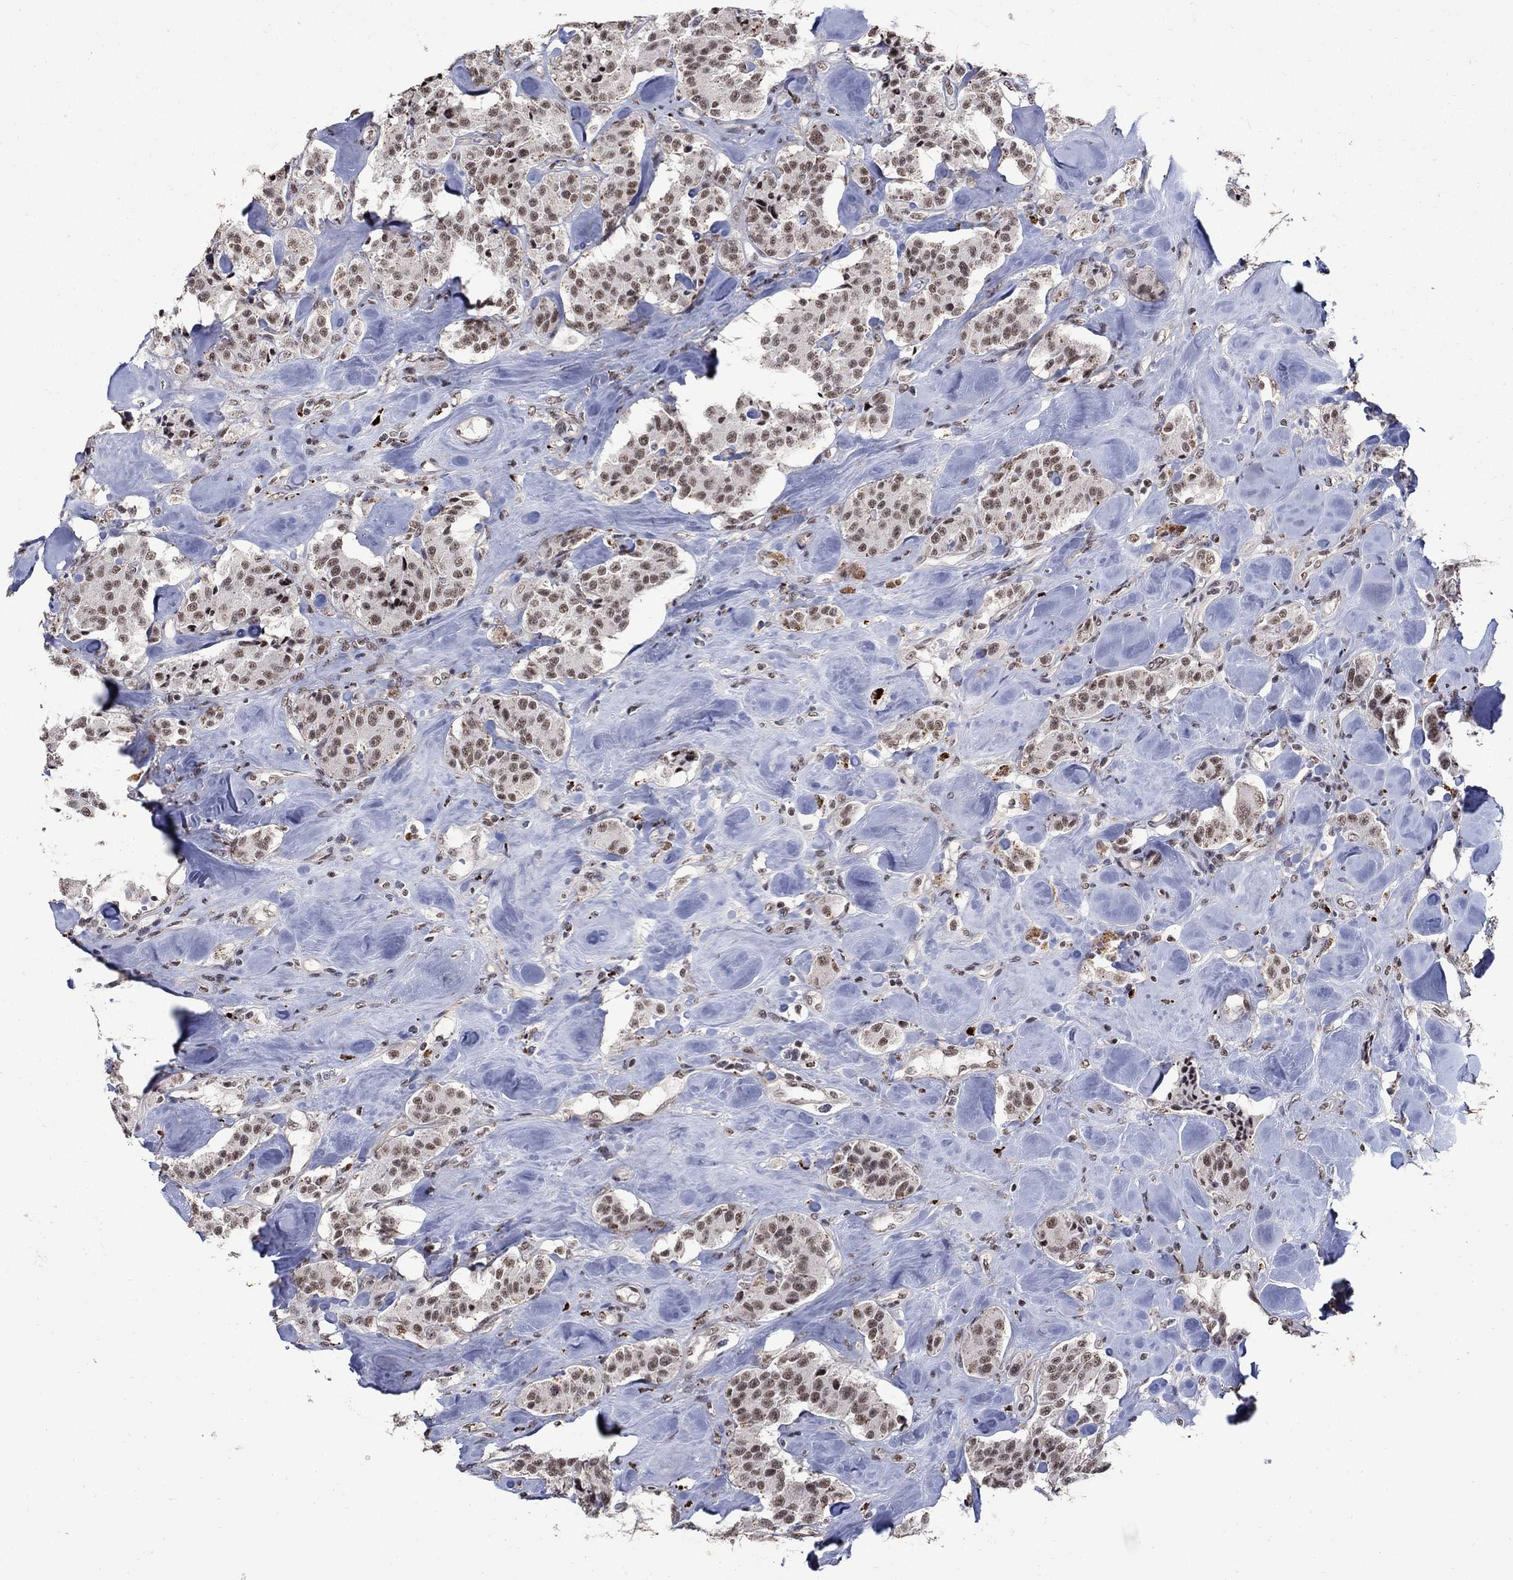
{"staining": {"intensity": "weak", "quantity": ">75%", "location": "nuclear"}, "tissue": "carcinoid", "cell_type": "Tumor cells", "image_type": "cancer", "snomed": [{"axis": "morphology", "description": "Carcinoid, malignant, NOS"}, {"axis": "topography", "description": "Pancreas"}], "caption": "Immunohistochemical staining of carcinoid displays low levels of weak nuclear positivity in about >75% of tumor cells.", "gene": "PNISR", "patient": {"sex": "male", "age": 41}}